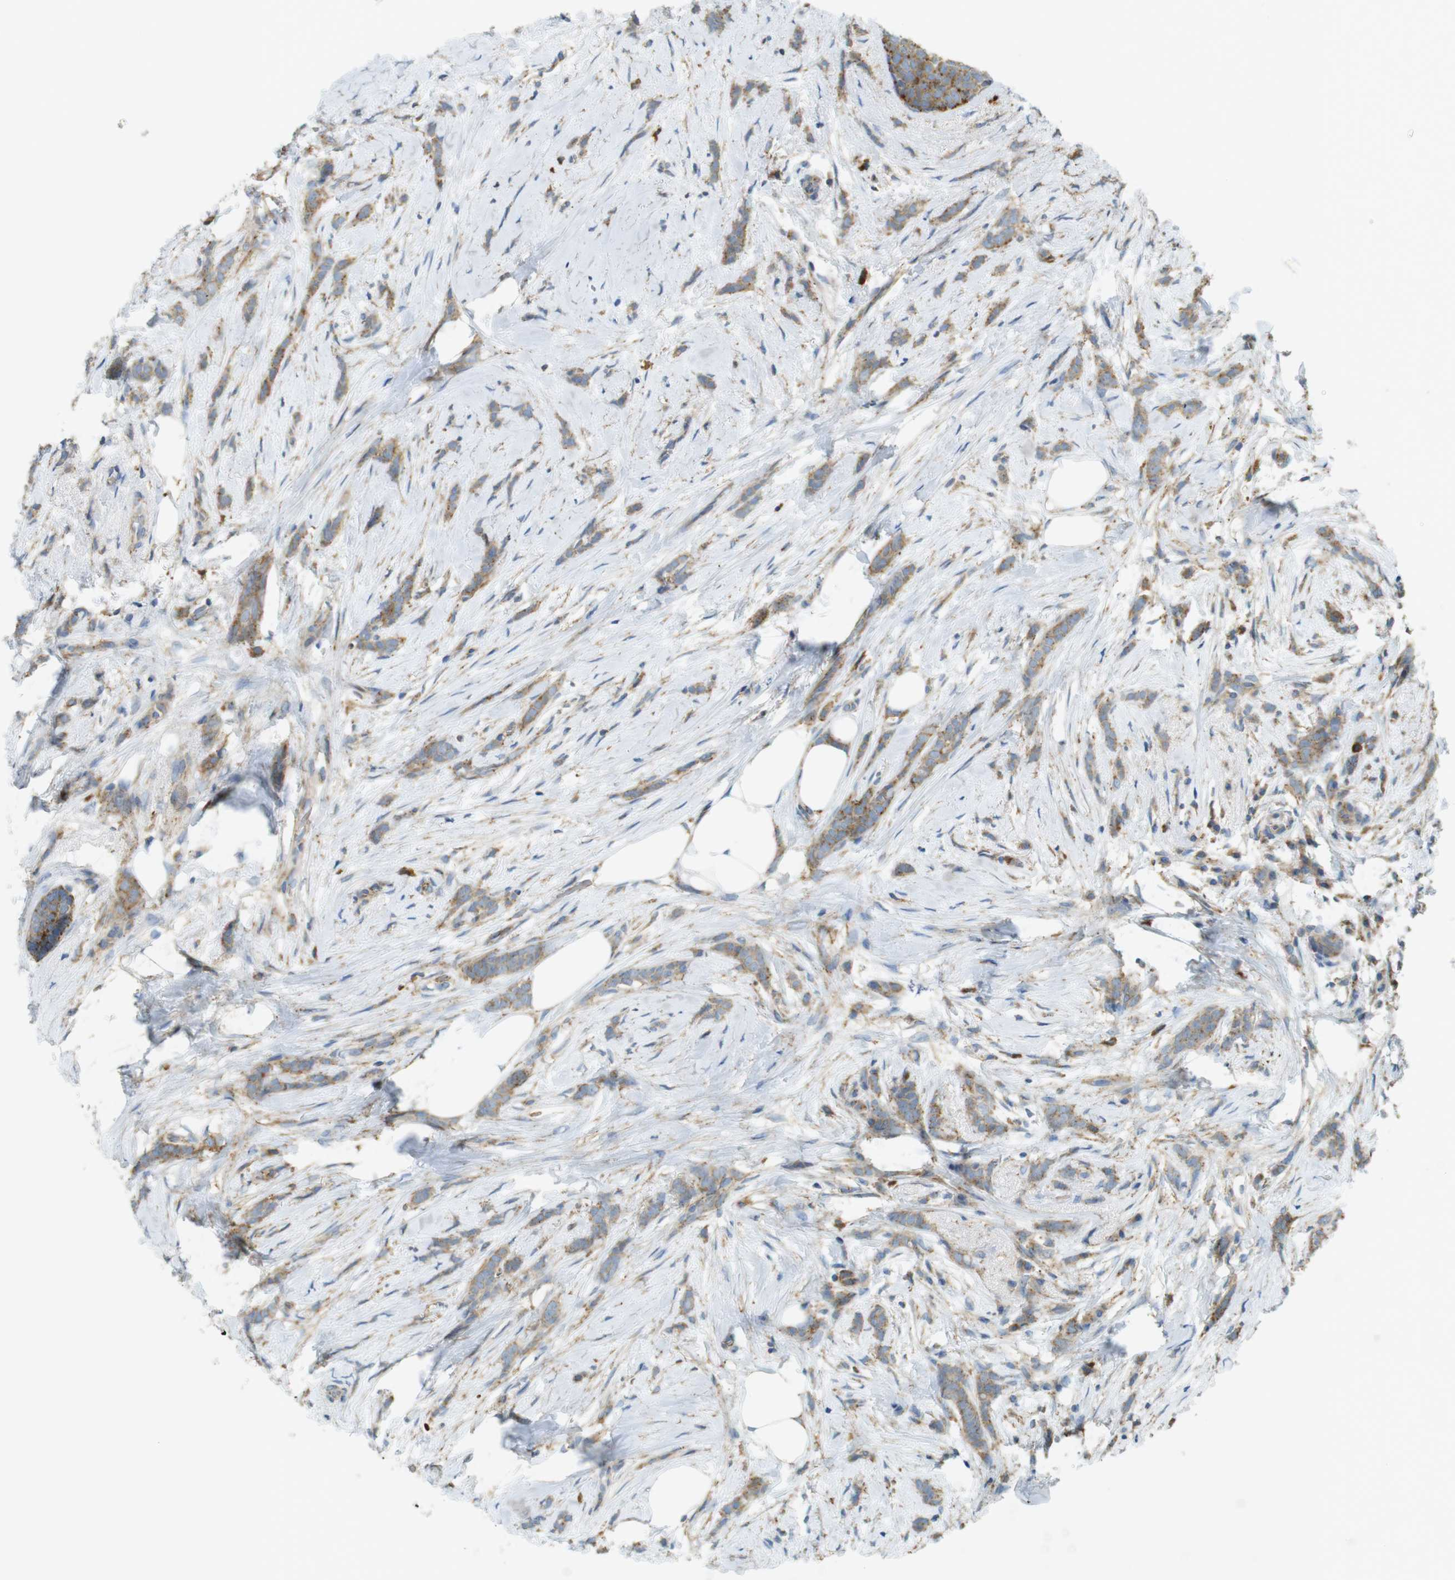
{"staining": {"intensity": "moderate", "quantity": ">75%", "location": "cytoplasmic/membranous"}, "tissue": "breast cancer", "cell_type": "Tumor cells", "image_type": "cancer", "snomed": [{"axis": "morphology", "description": "Lobular carcinoma, in situ"}, {"axis": "morphology", "description": "Lobular carcinoma"}, {"axis": "topography", "description": "Breast"}], "caption": "Immunohistochemistry staining of breast cancer, which exhibits medium levels of moderate cytoplasmic/membranous expression in approximately >75% of tumor cells indicating moderate cytoplasmic/membranous protein positivity. The staining was performed using DAB (3,3'-diaminobenzidine) (brown) for protein detection and nuclei were counterstained in hematoxylin (blue).", "gene": "LAMP1", "patient": {"sex": "female", "age": 41}}